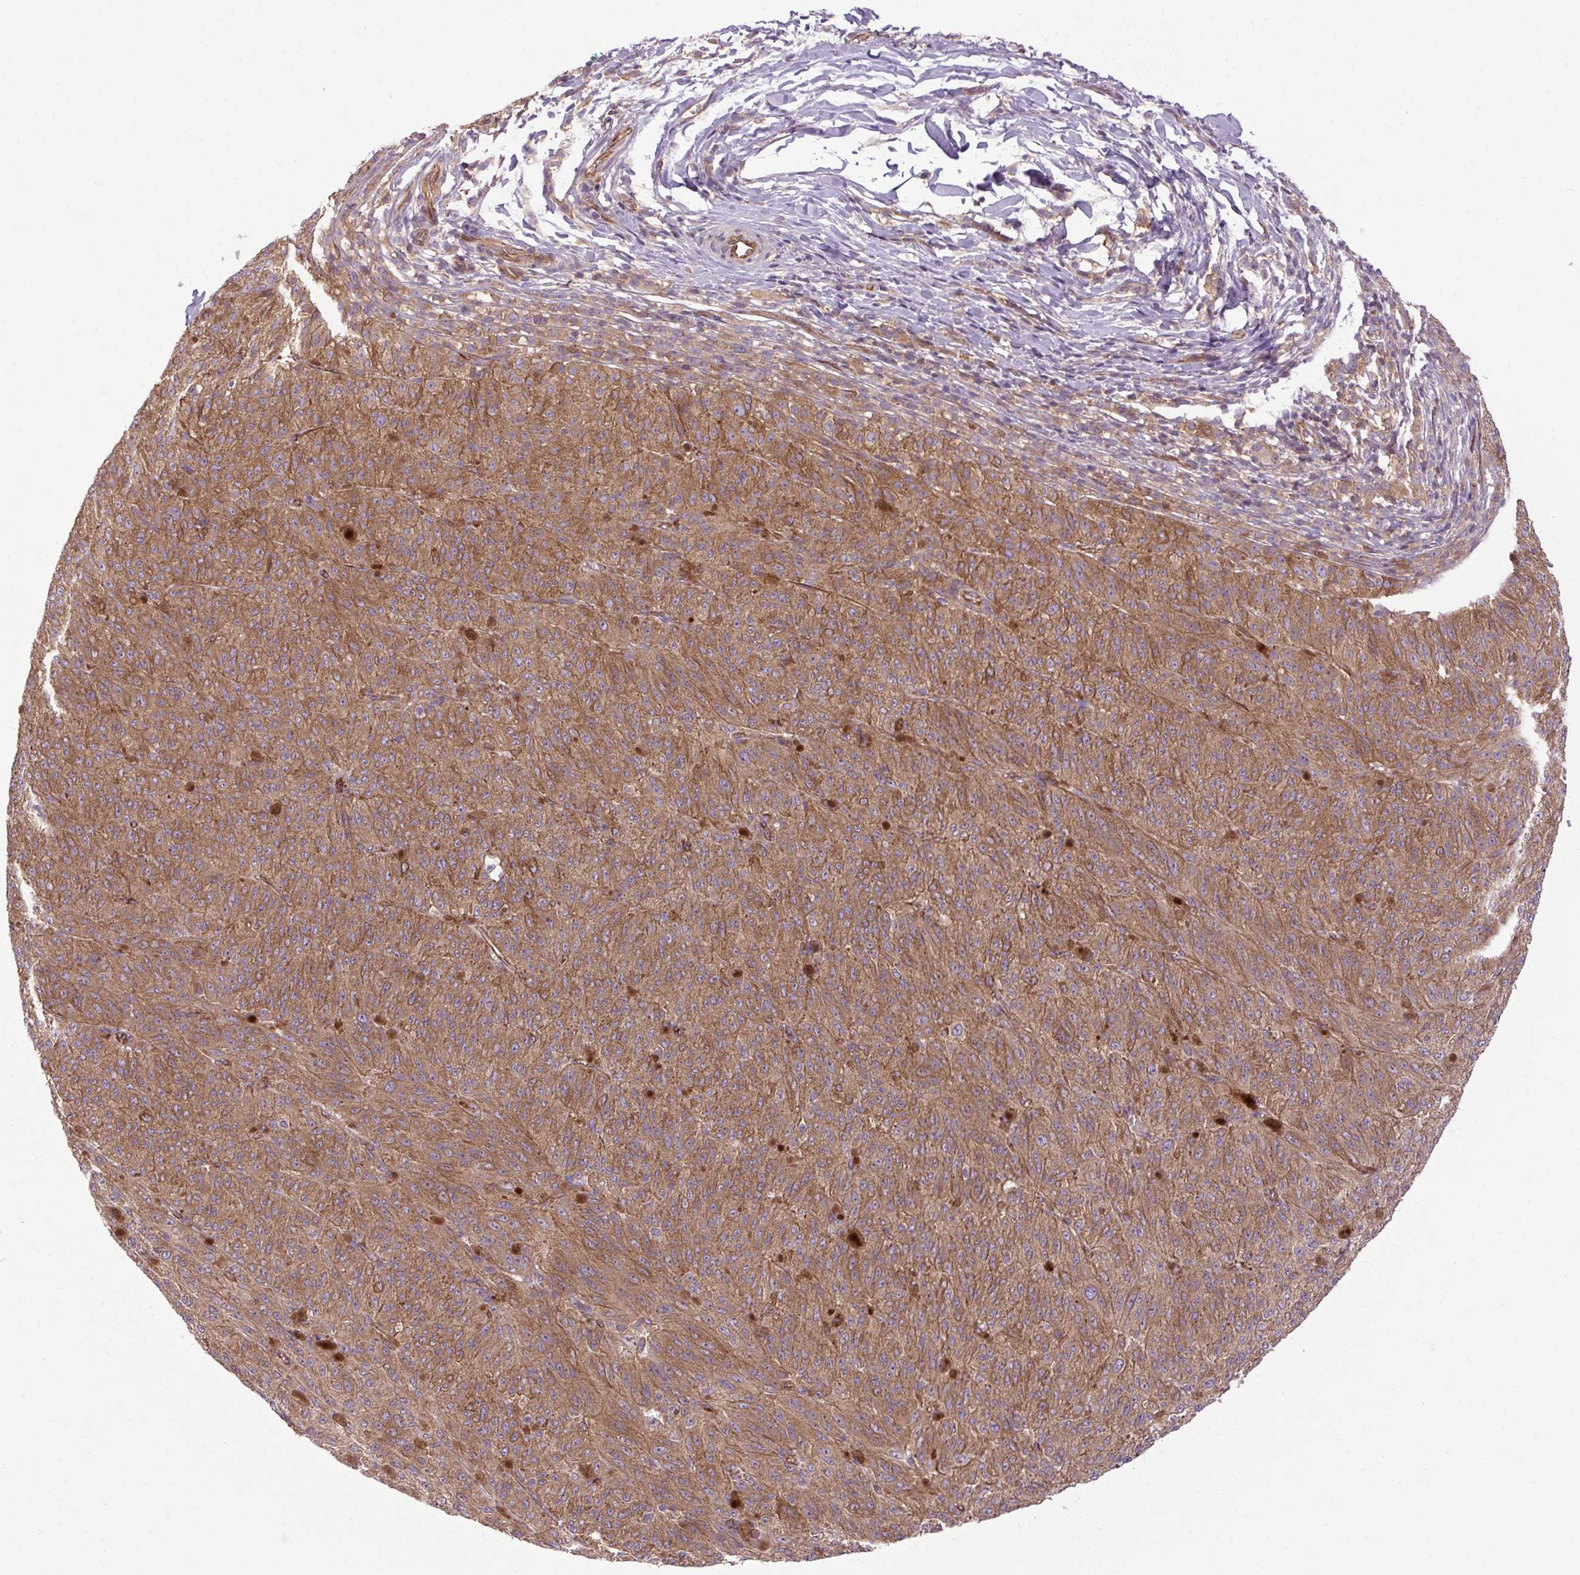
{"staining": {"intensity": "moderate", "quantity": ">75%", "location": "cytoplasmic/membranous"}, "tissue": "melanoma", "cell_type": "Tumor cells", "image_type": "cancer", "snomed": [{"axis": "morphology", "description": "Malignant melanoma, NOS"}, {"axis": "topography", "description": "Skin"}], "caption": "Human malignant melanoma stained with a protein marker demonstrates moderate staining in tumor cells.", "gene": "CCDC93", "patient": {"sex": "female", "age": 52}}